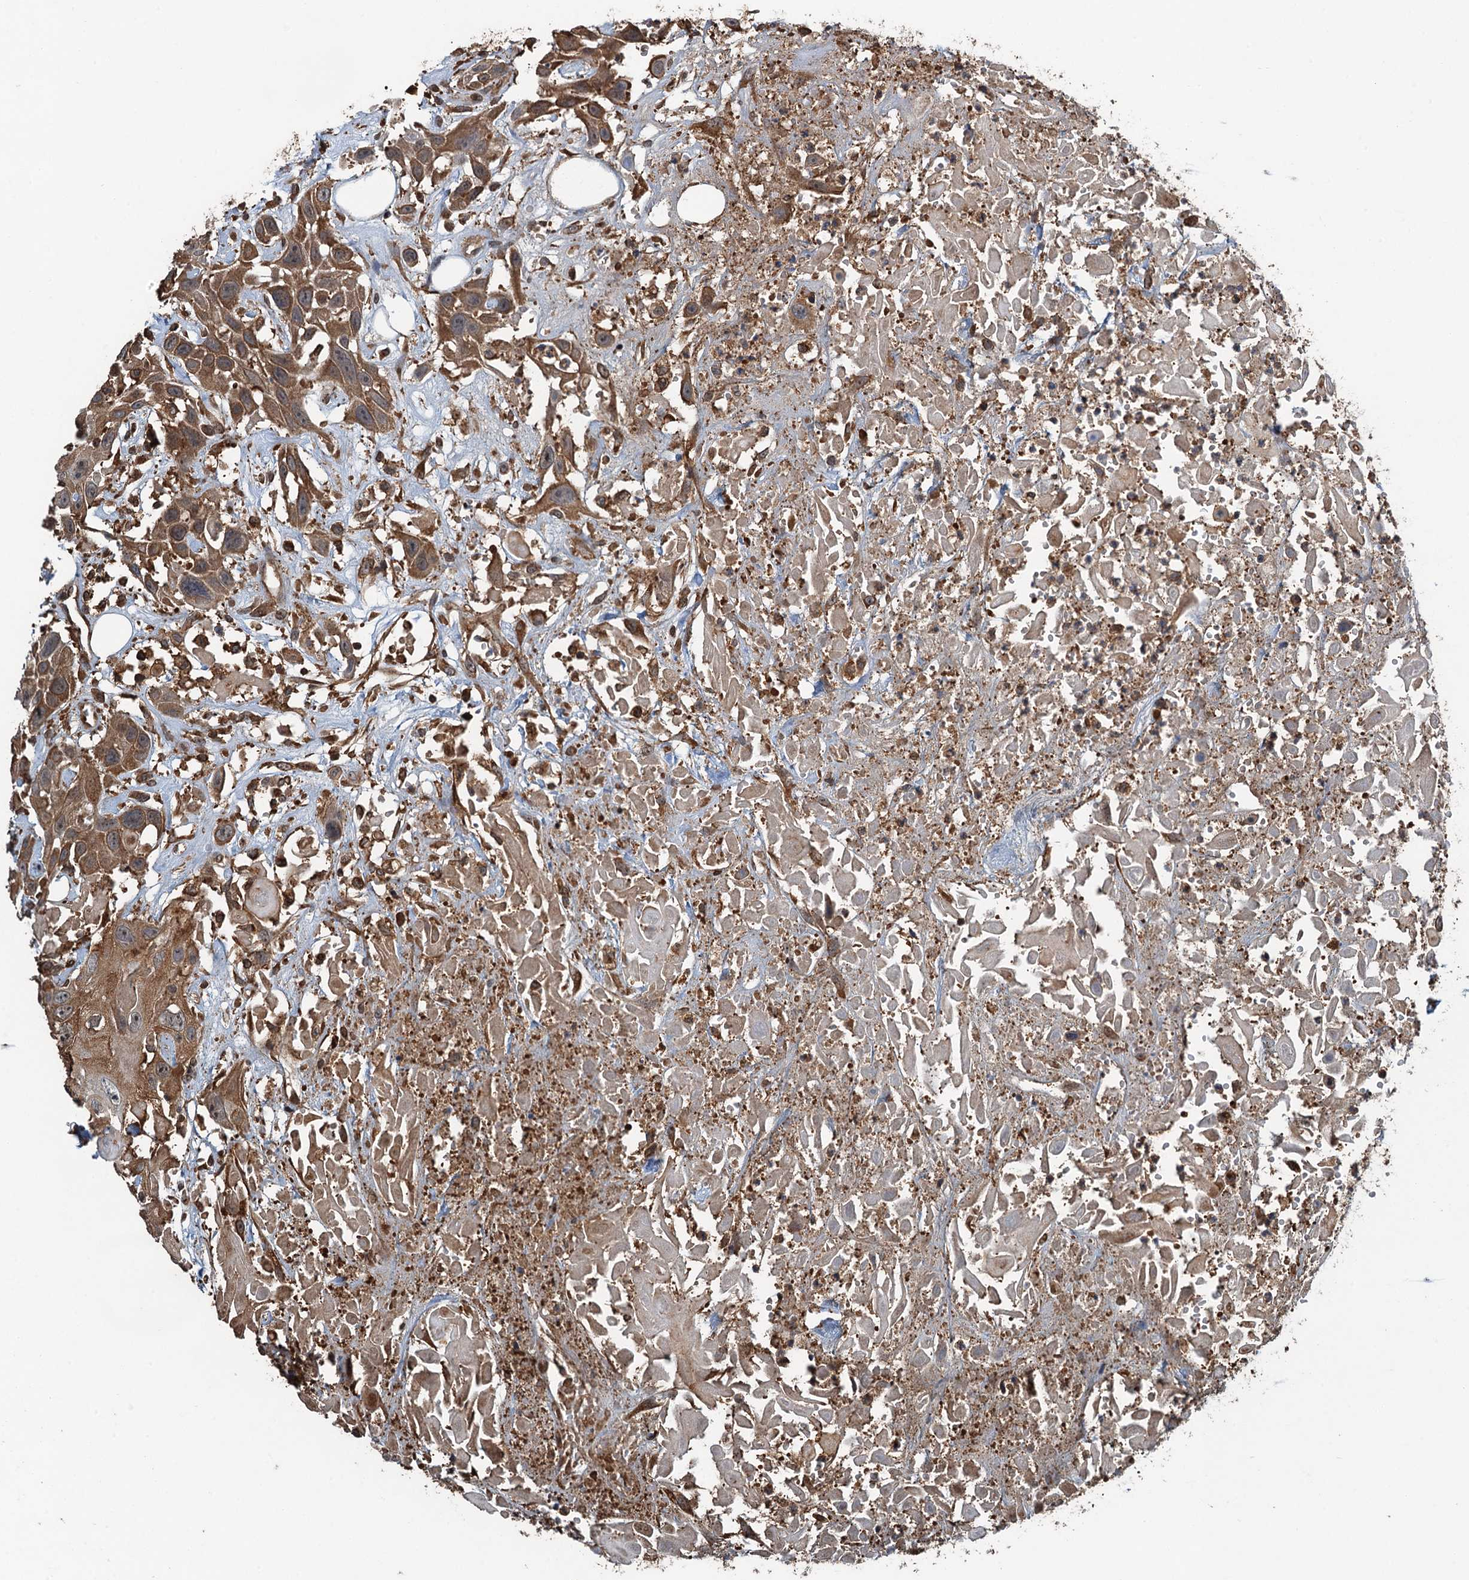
{"staining": {"intensity": "moderate", "quantity": ">75%", "location": "cytoplasmic/membranous"}, "tissue": "head and neck cancer", "cell_type": "Tumor cells", "image_type": "cancer", "snomed": [{"axis": "morphology", "description": "Squamous cell carcinoma, NOS"}, {"axis": "topography", "description": "Head-Neck"}], "caption": "This micrograph shows IHC staining of human head and neck cancer (squamous cell carcinoma), with medium moderate cytoplasmic/membranous expression in about >75% of tumor cells.", "gene": "WHAMM", "patient": {"sex": "male", "age": 81}}